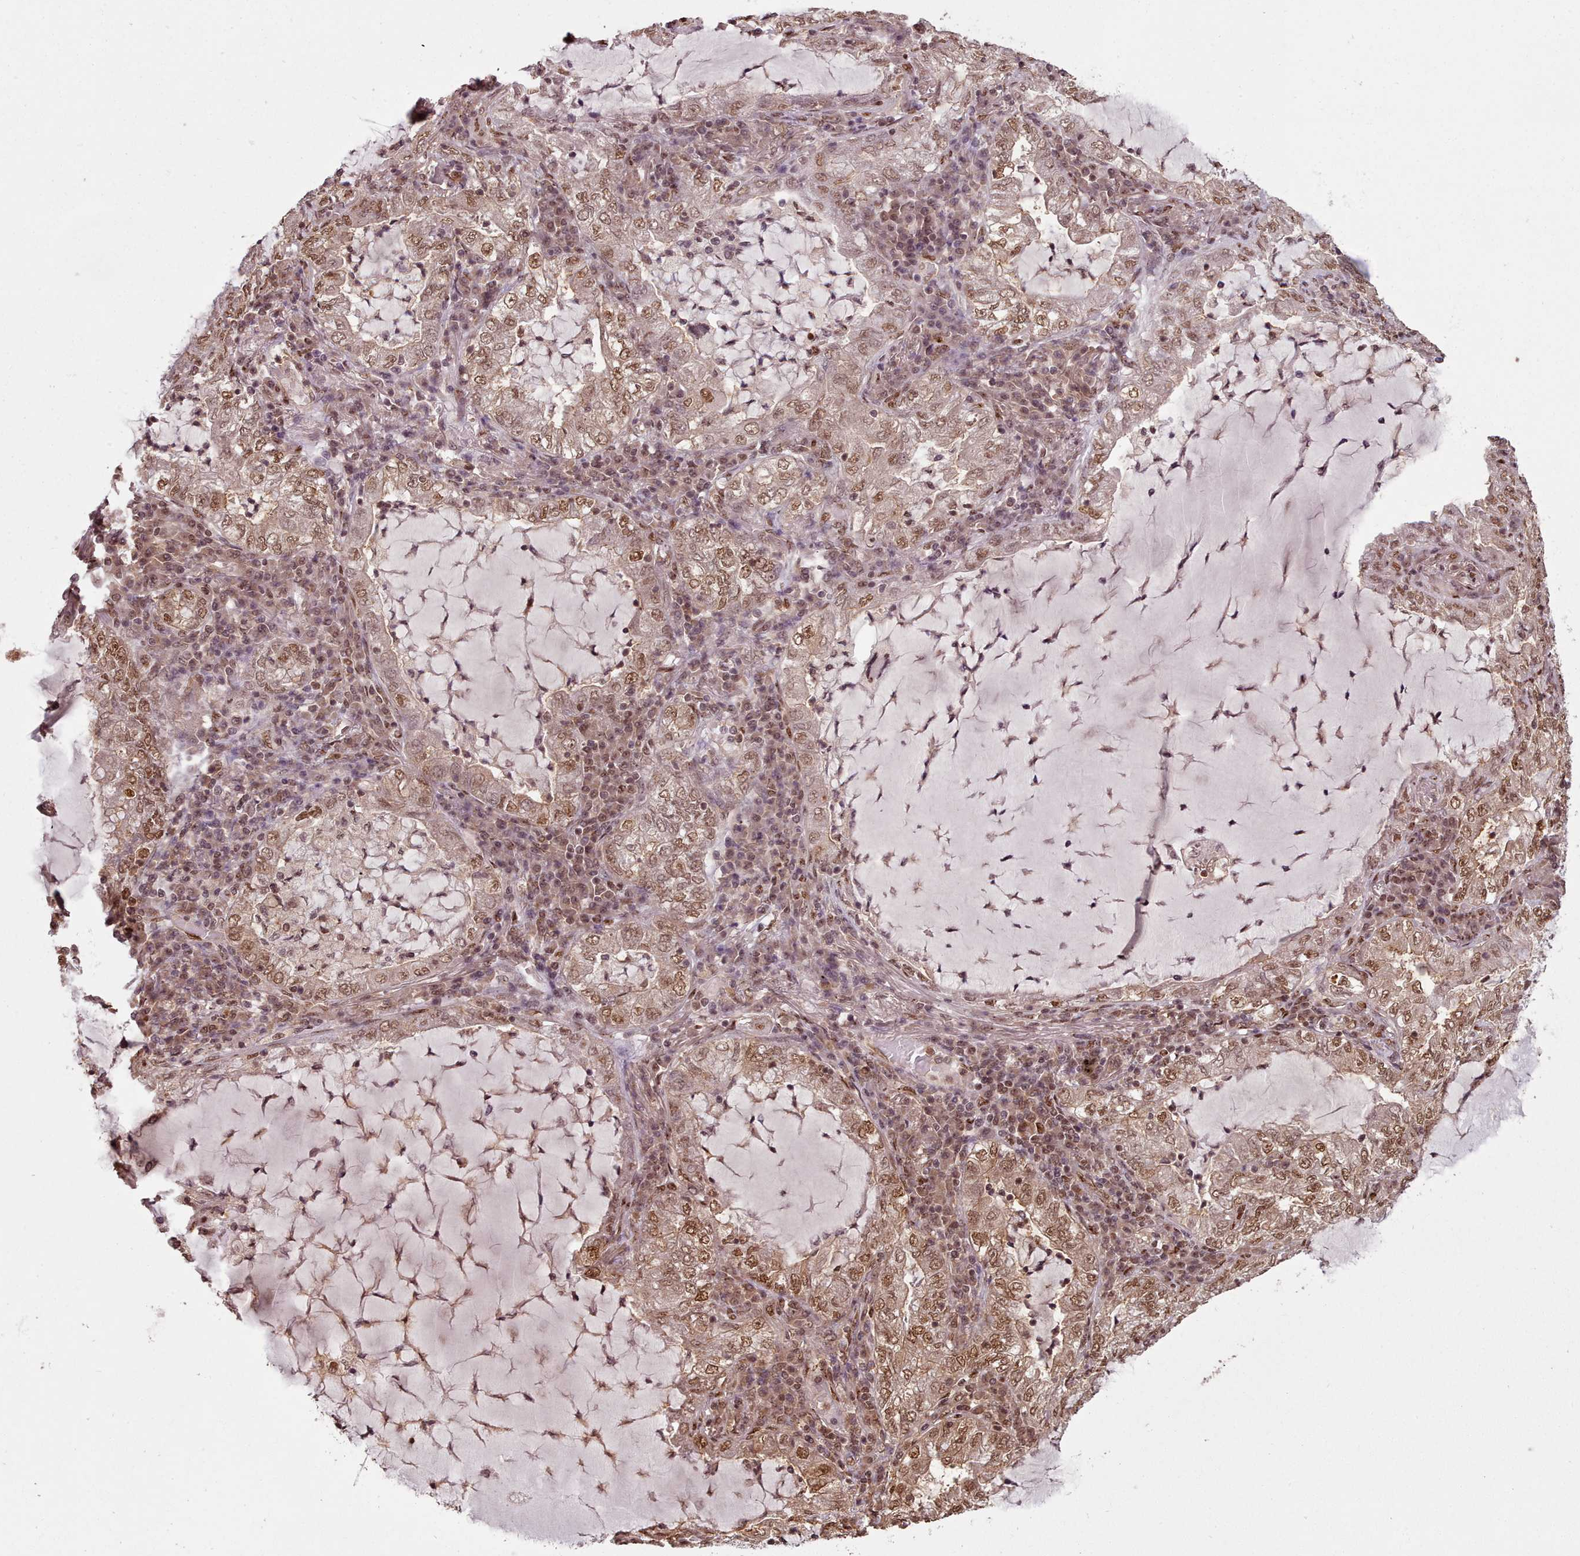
{"staining": {"intensity": "moderate", "quantity": ">75%", "location": "nuclear"}, "tissue": "lung cancer", "cell_type": "Tumor cells", "image_type": "cancer", "snomed": [{"axis": "morphology", "description": "Adenocarcinoma, NOS"}, {"axis": "topography", "description": "Lung"}], "caption": "High-power microscopy captured an immunohistochemistry (IHC) image of lung cancer, revealing moderate nuclear staining in about >75% of tumor cells.", "gene": "RPS27A", "patient": {"sex": "female", "age": 73}}